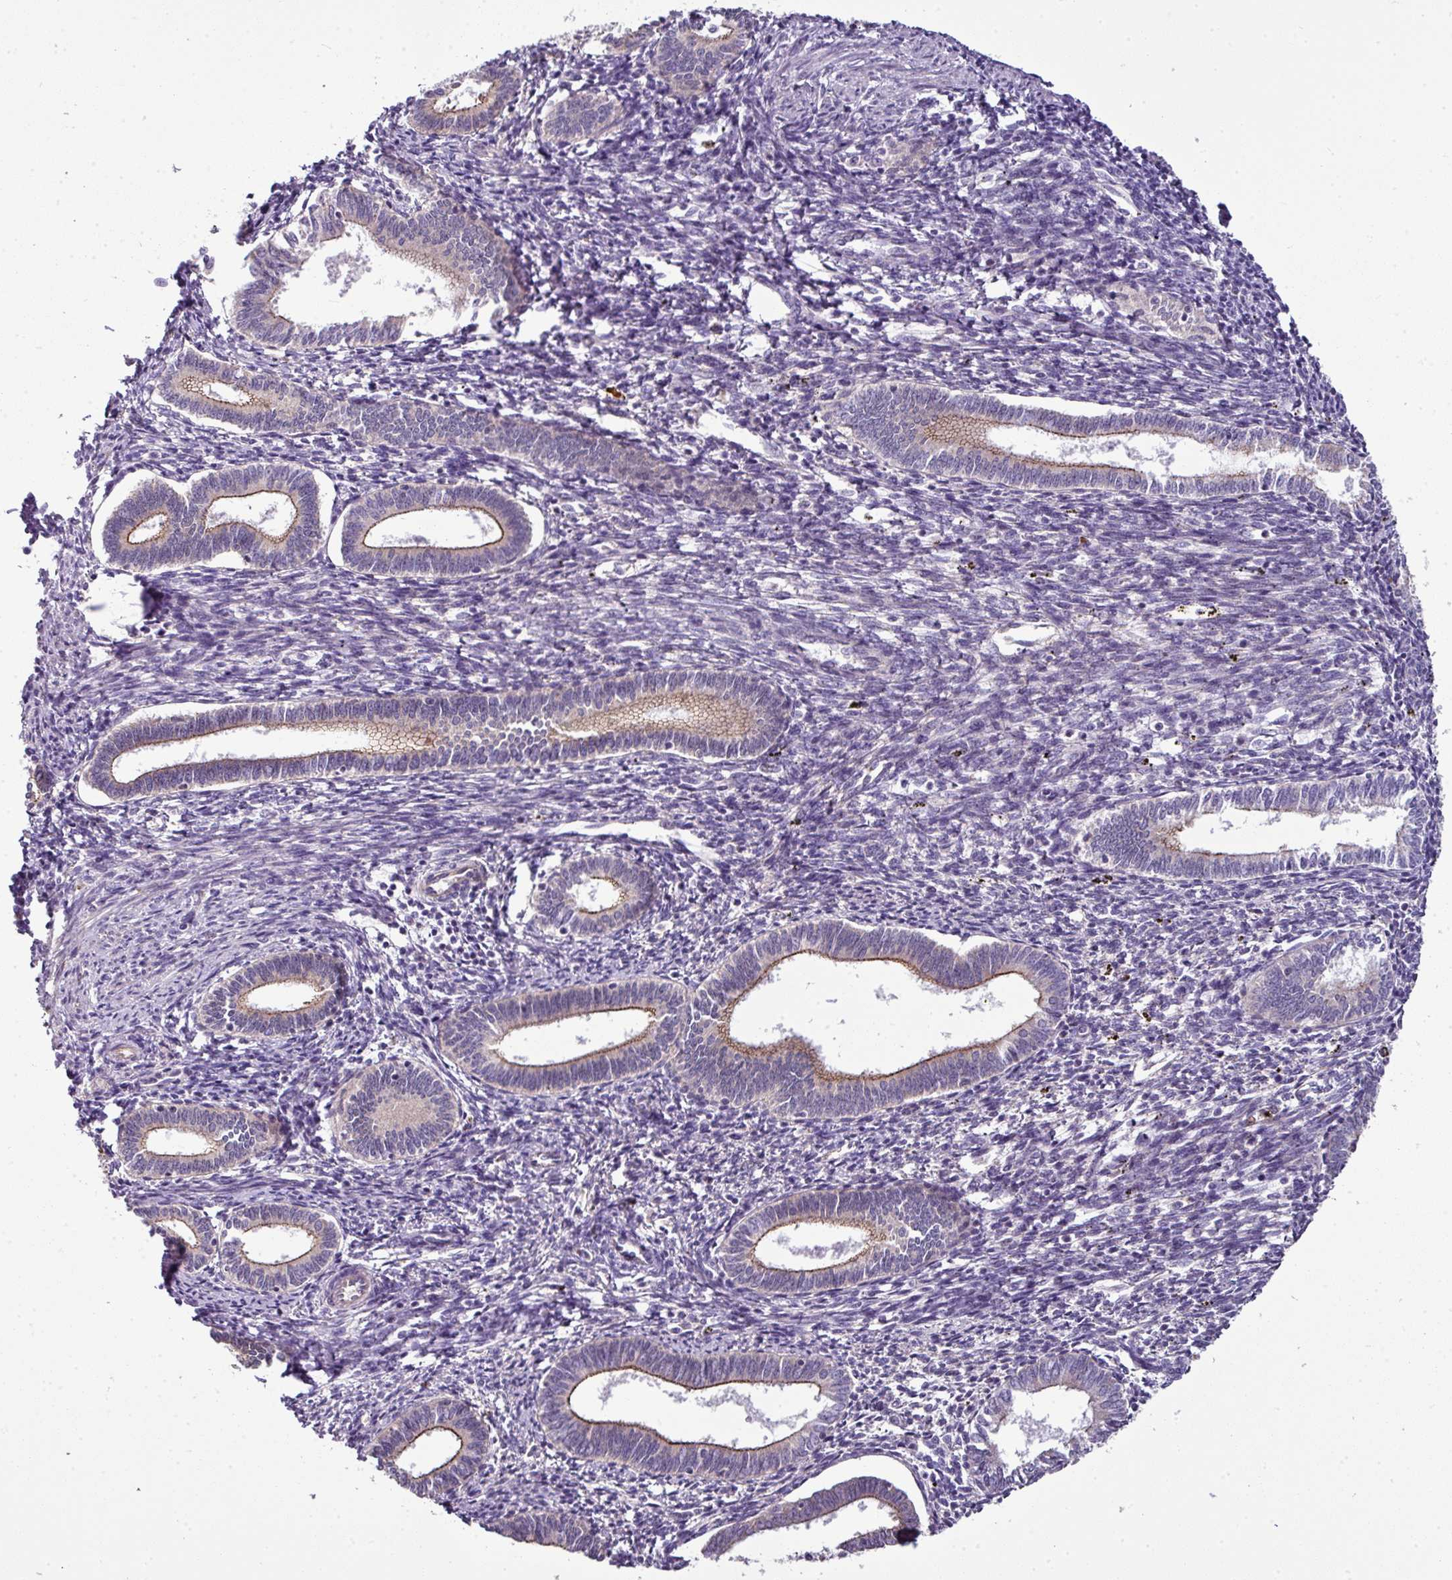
{"staining": {"intensity": "negative", "quantity": "none", "location": "none"}, "tissue": "endometrium", "cell_type": "Cells in endometrial stroma", "image_type": "normal", "snomed": [{"axis": "morphology", "description": "Normal tissue, NOS"}, {"axis": "topography", "description": "Endometrium"}], "caption": "Human endometrium stained for a protein using immunohistochemistry shows no positivity in cells in endometrial stroma.", "gene": "GAN", "patient": {"sex": "female", "age": 41}}